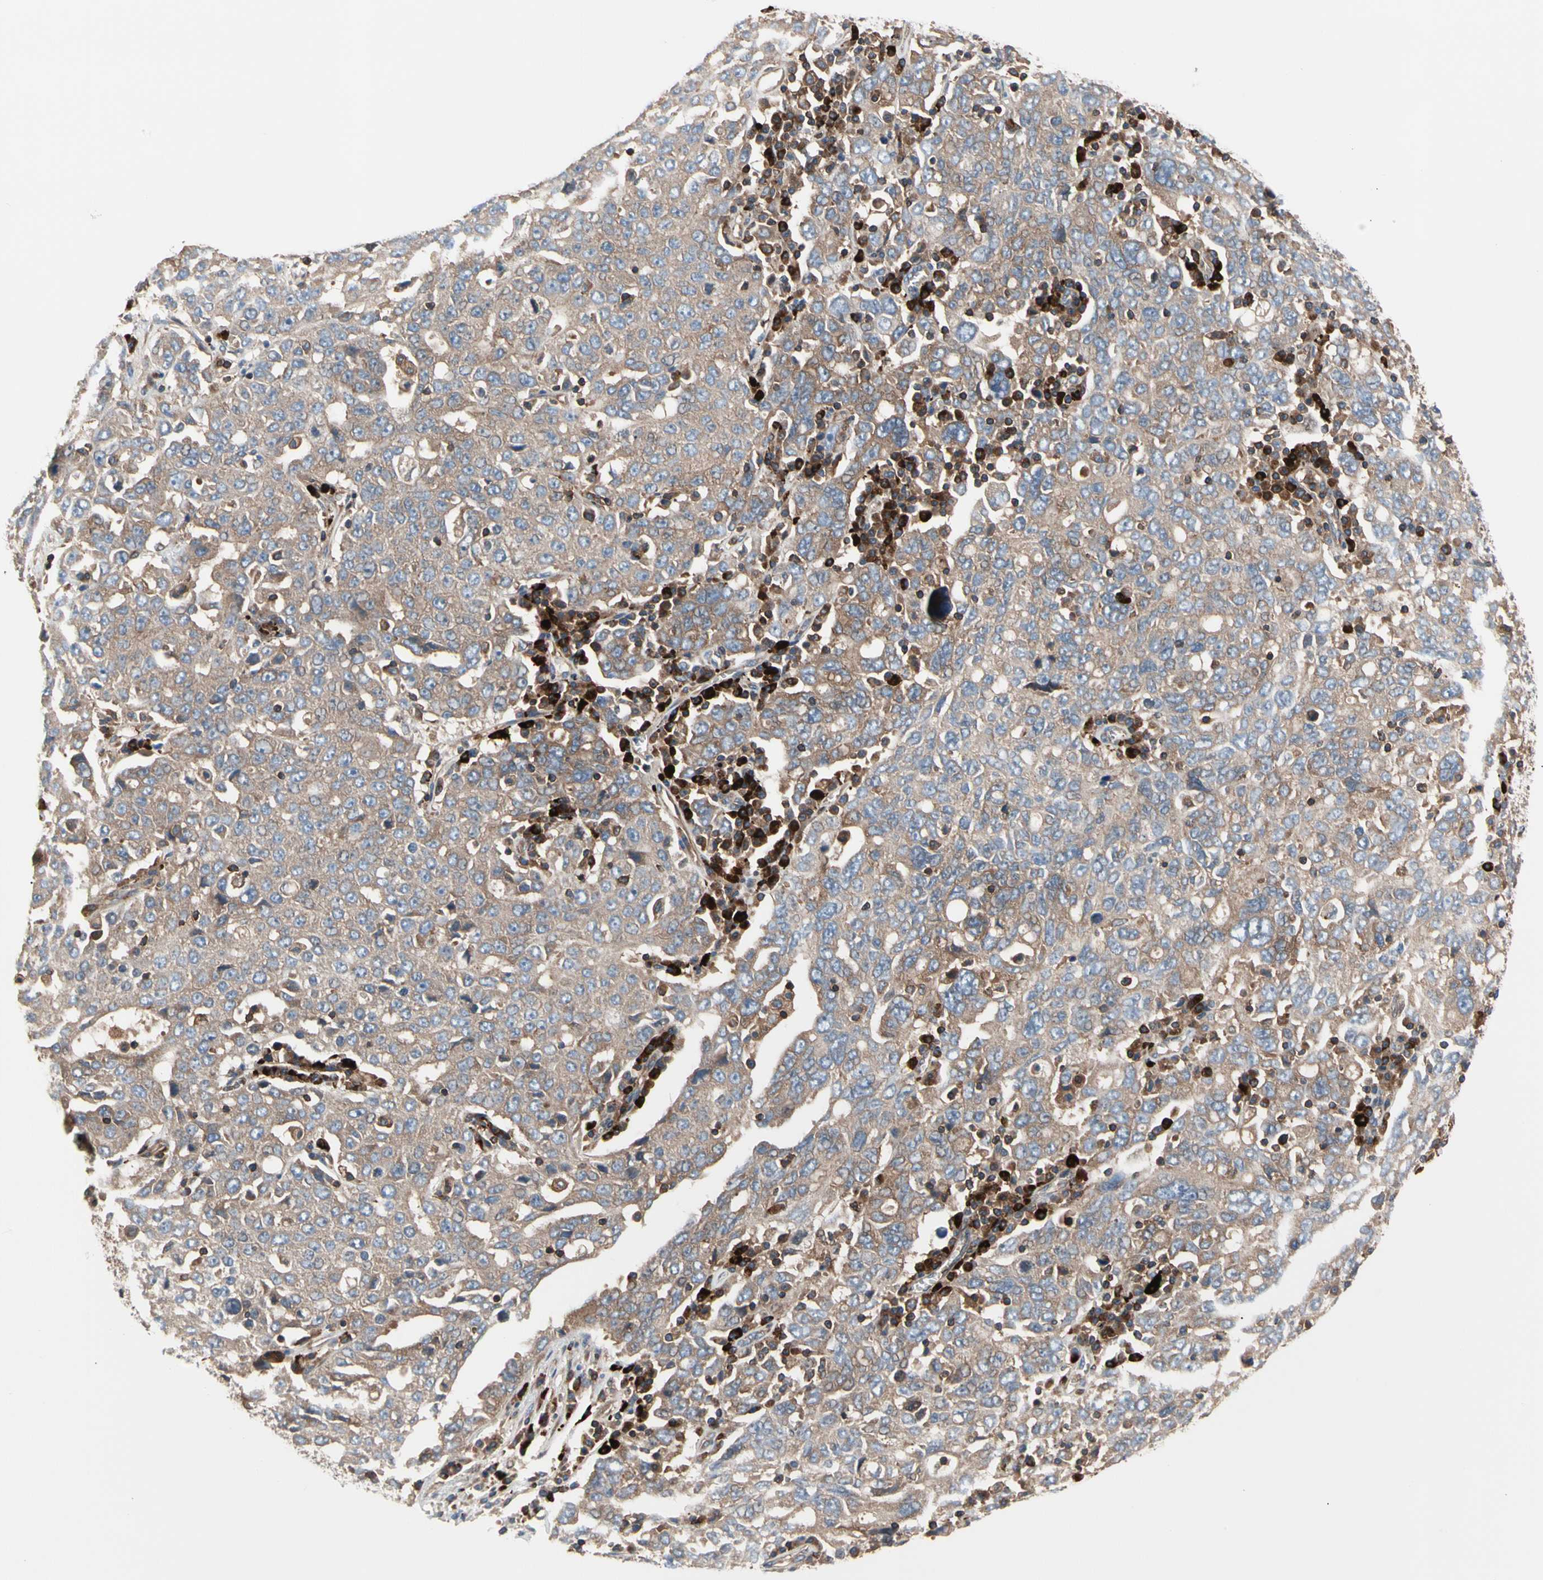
{"staining": {"intensity": "moderate", "quantity": ">75%", "location": "cytoplasmic/membranous"}, "tissue": "ovarian cancer", "cell_type": "Tumor cells", "image_type": "cancer", "snomed": [{"axis": "morphology", "description": "Carcinoma, endometroid"}, {"axis": "topography", "description": "Ovary"}], "caption": "There is medium levels of moderate cytoplasmic/membranous expression in tumor cells of ovarian endometroid carcinoma, as demonstrated by immunohistochemical staining (brown color).", "gene": "ROCK1", "patient": {"sex": "female", "age": 62}}